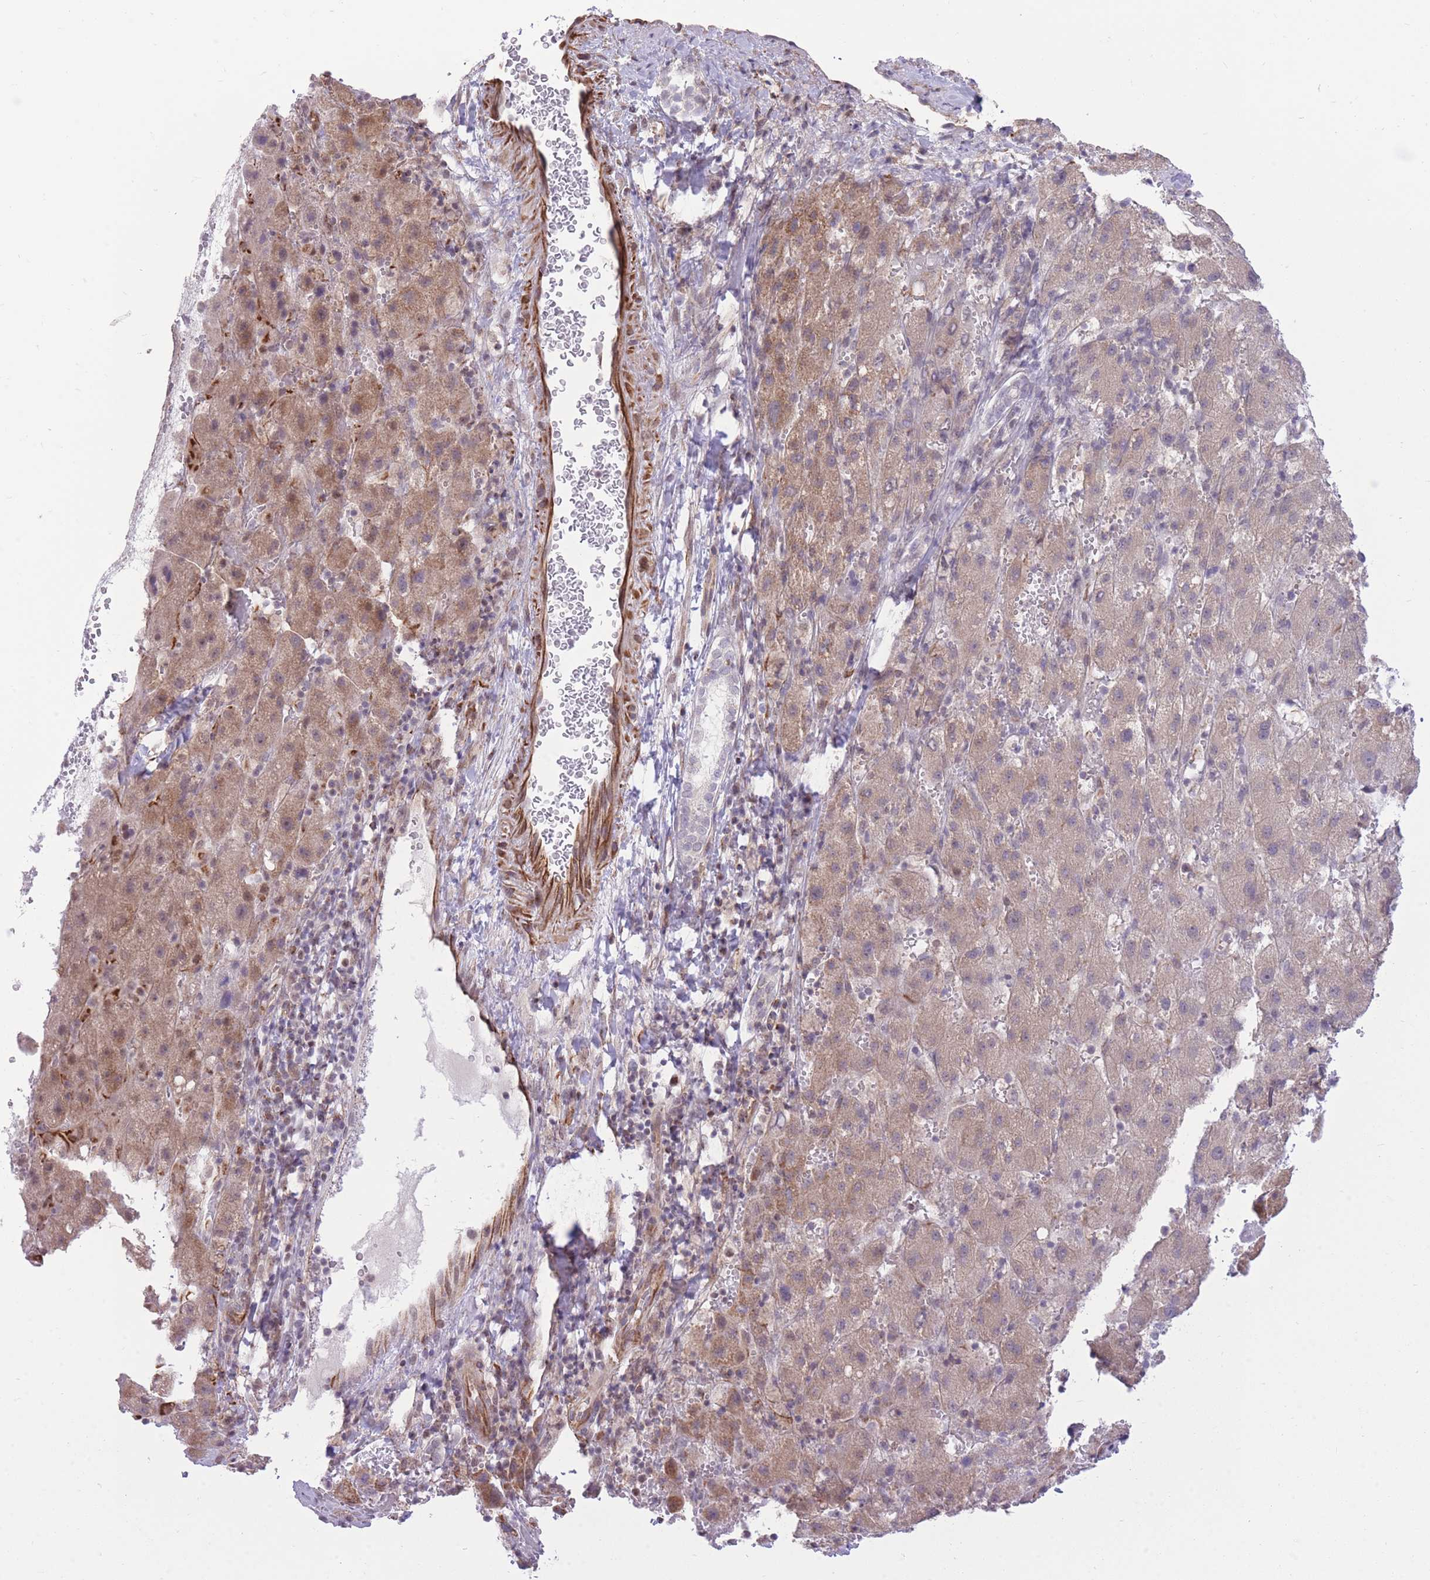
{"staining": {"intensity": "moderate", "quantity": "25%-75%", "location": "cytoplasmic/membranous"}, "tissue": "liver cancer", "cell_type": "Tumor cells", "image_type": "cancer", "snomed": [{"axis": "morphology", "description": "Carcinoma, Hepatocellular, NOS"}, {"axis": "topography", "description": "Liver"}], "caption": "High-magnification brightfield microscopy of hepatocellular carcinoma (liver) stained with DAB (3,3'-diaminobenzidine) (brown) and counterstained with hematoxylin (blue). tumor cells exhibit moderate cytoplasmic/membranous expression is present in about25%-75% of cells.", "gene": "ELL", "patient": {"sex": "female", "age": 58}}